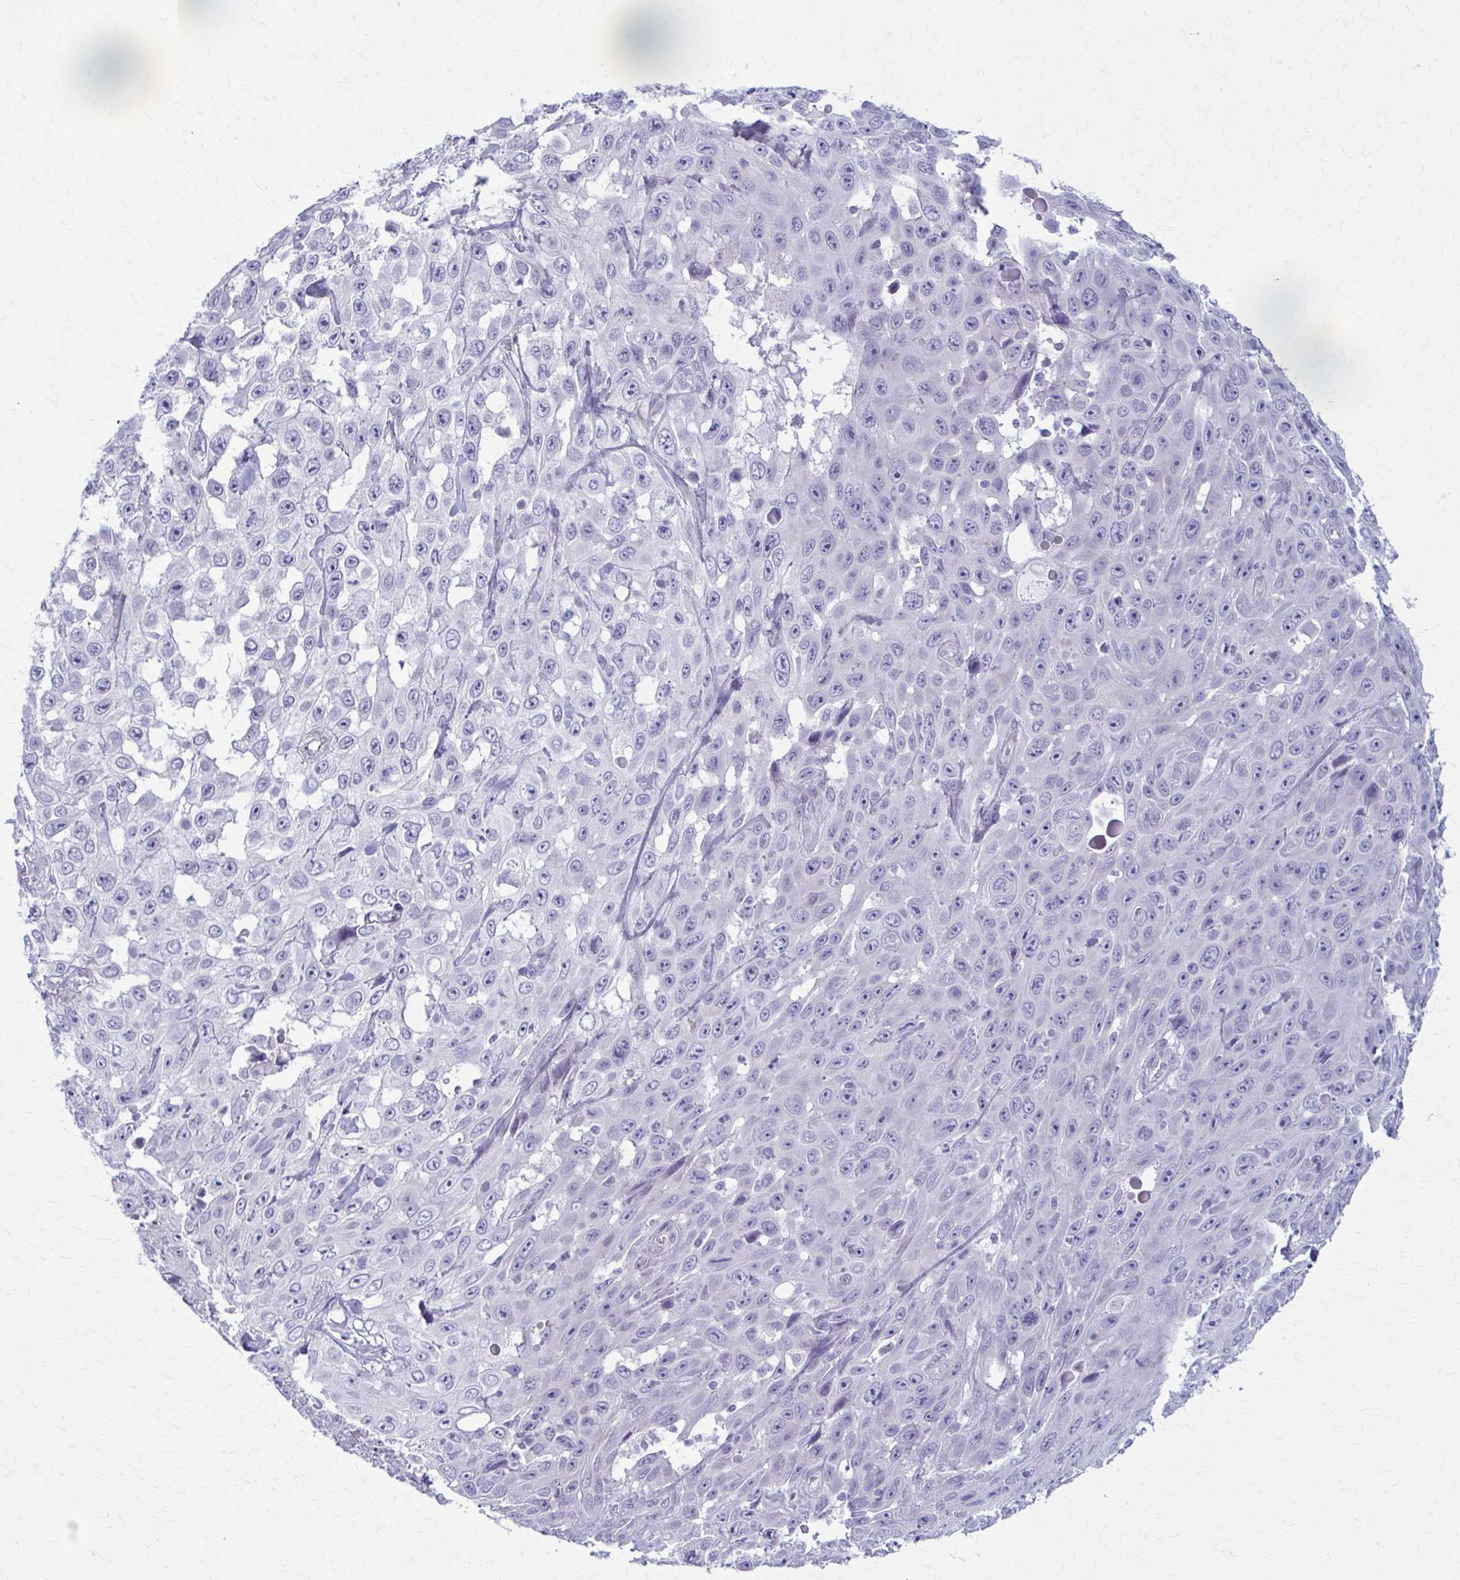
{"staining": {"intensity": "negative", "quantity": "none", "location": "none"}, "tissue": "skin cancer", "cell_type": "Tumor cells", "image_type": "cancer", "snomed": [{"axis": "morphology", "description": "Squamous cell carcinoma, NOS"}, {"axis": "topography", "description": "Skin"}], "caption": "Immunohistochemistry (IHC) micrograph of skin cancer (squamous cell carcinoma) stained for a protein (brown), which demonstrates no positivity in tumor cells.", "gene": "PRKRA", "patient": {"sex": "male", "age": 82}}